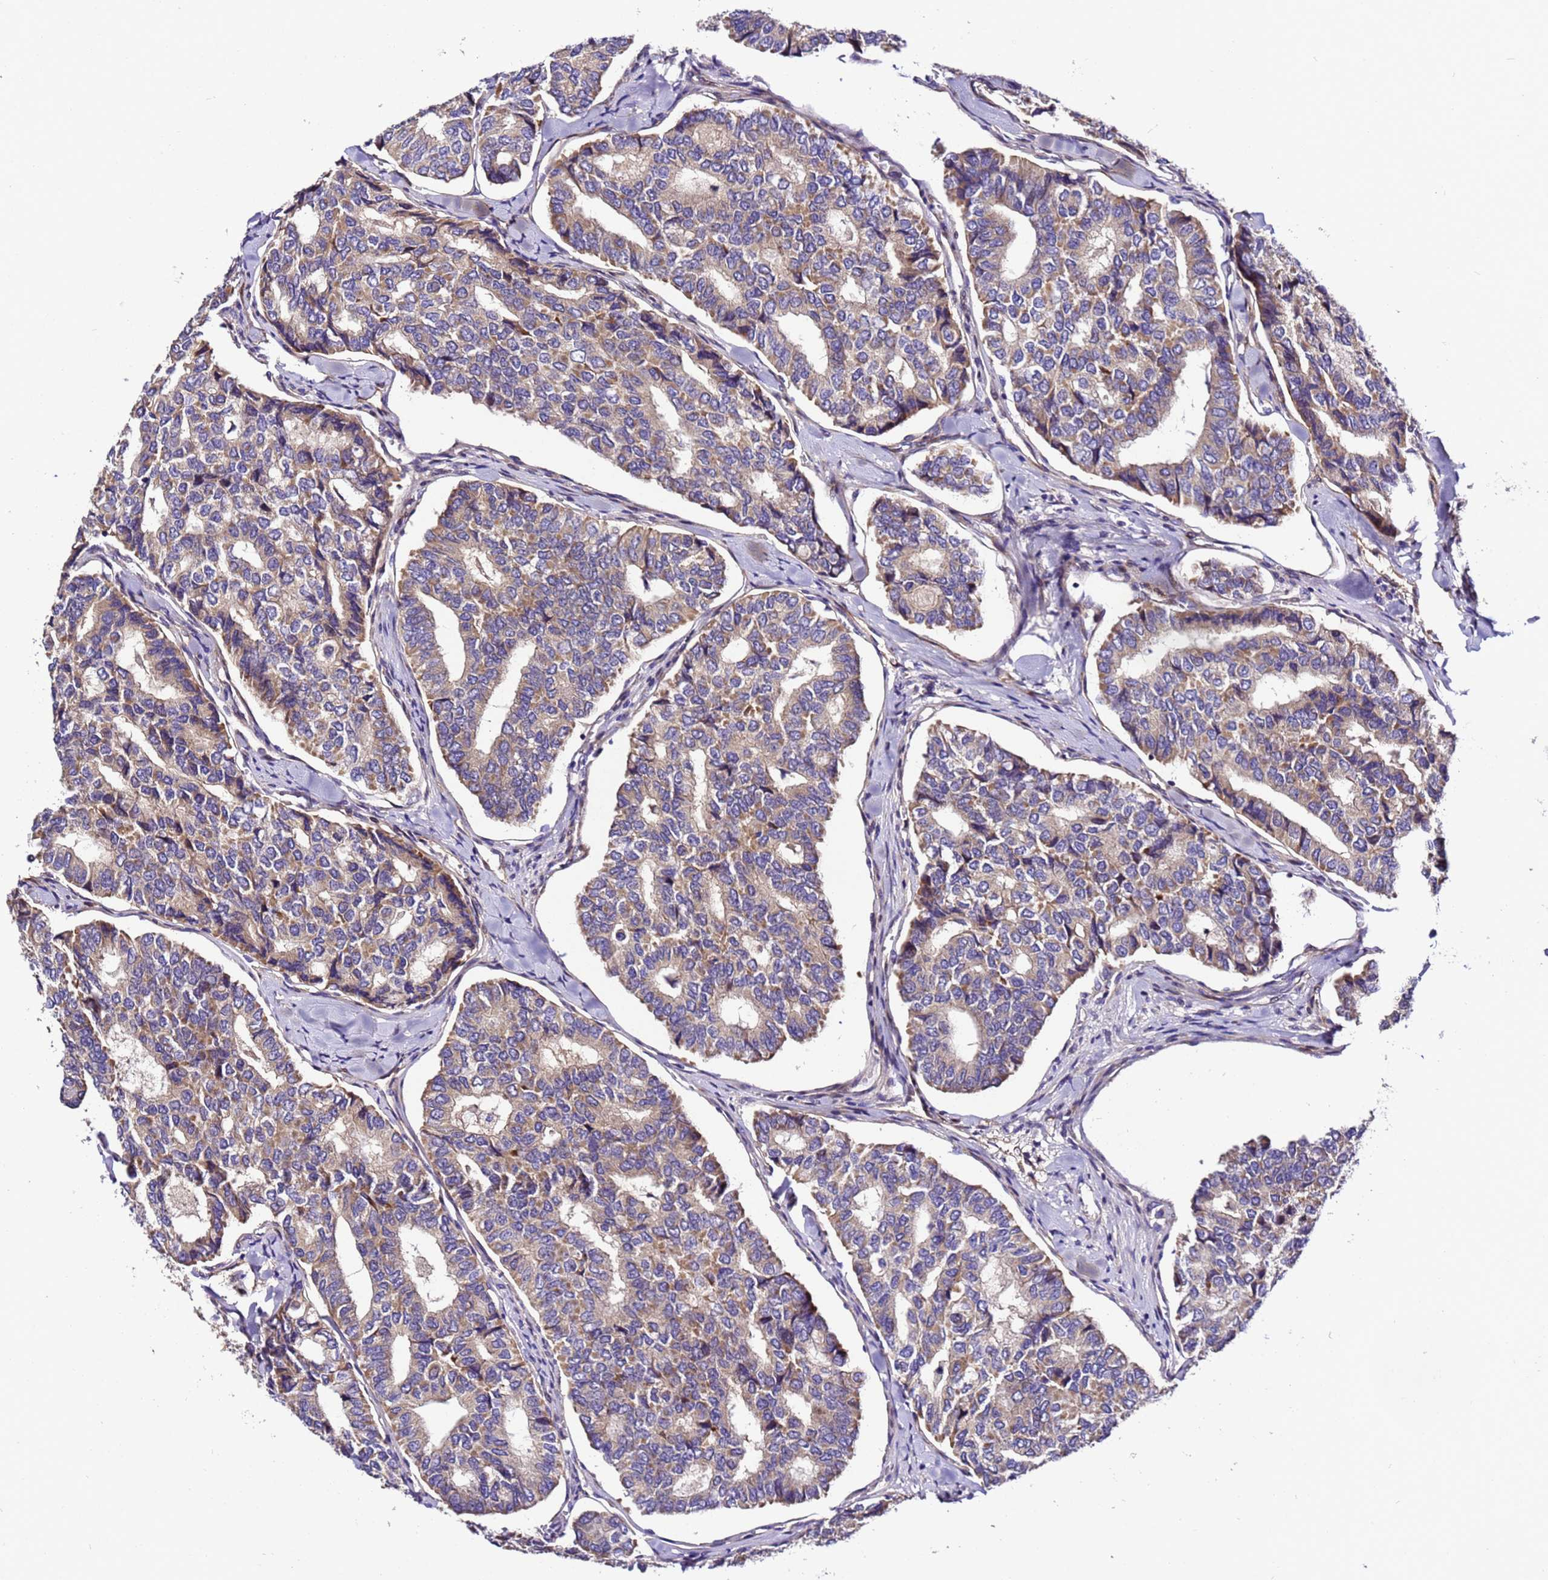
{"staining": {"intensity": "moderate", "quantity": "25%-75%", "location": "cytoplasmic/membranous"}, "tissue": "thyroid cancer", "cell_type": "Tumor cells", "image_type": "cancer", "snomed": [{"axis": "morphology", "description": "Papillary adenocarcinoma, NOS"}, {"axis": "topography", "description": "Thyroid gland"}], "caption": "A micrograph of human thyroid papillary adenocarcinoma stained for a protein shows moderate cytoplasmic/membranous brown staining in tumor cells. (Brightfield microscopy of DAB IHC at high magnification).", "gene": "ZNF417", "patient": {"sex": "female", "age": 35}}